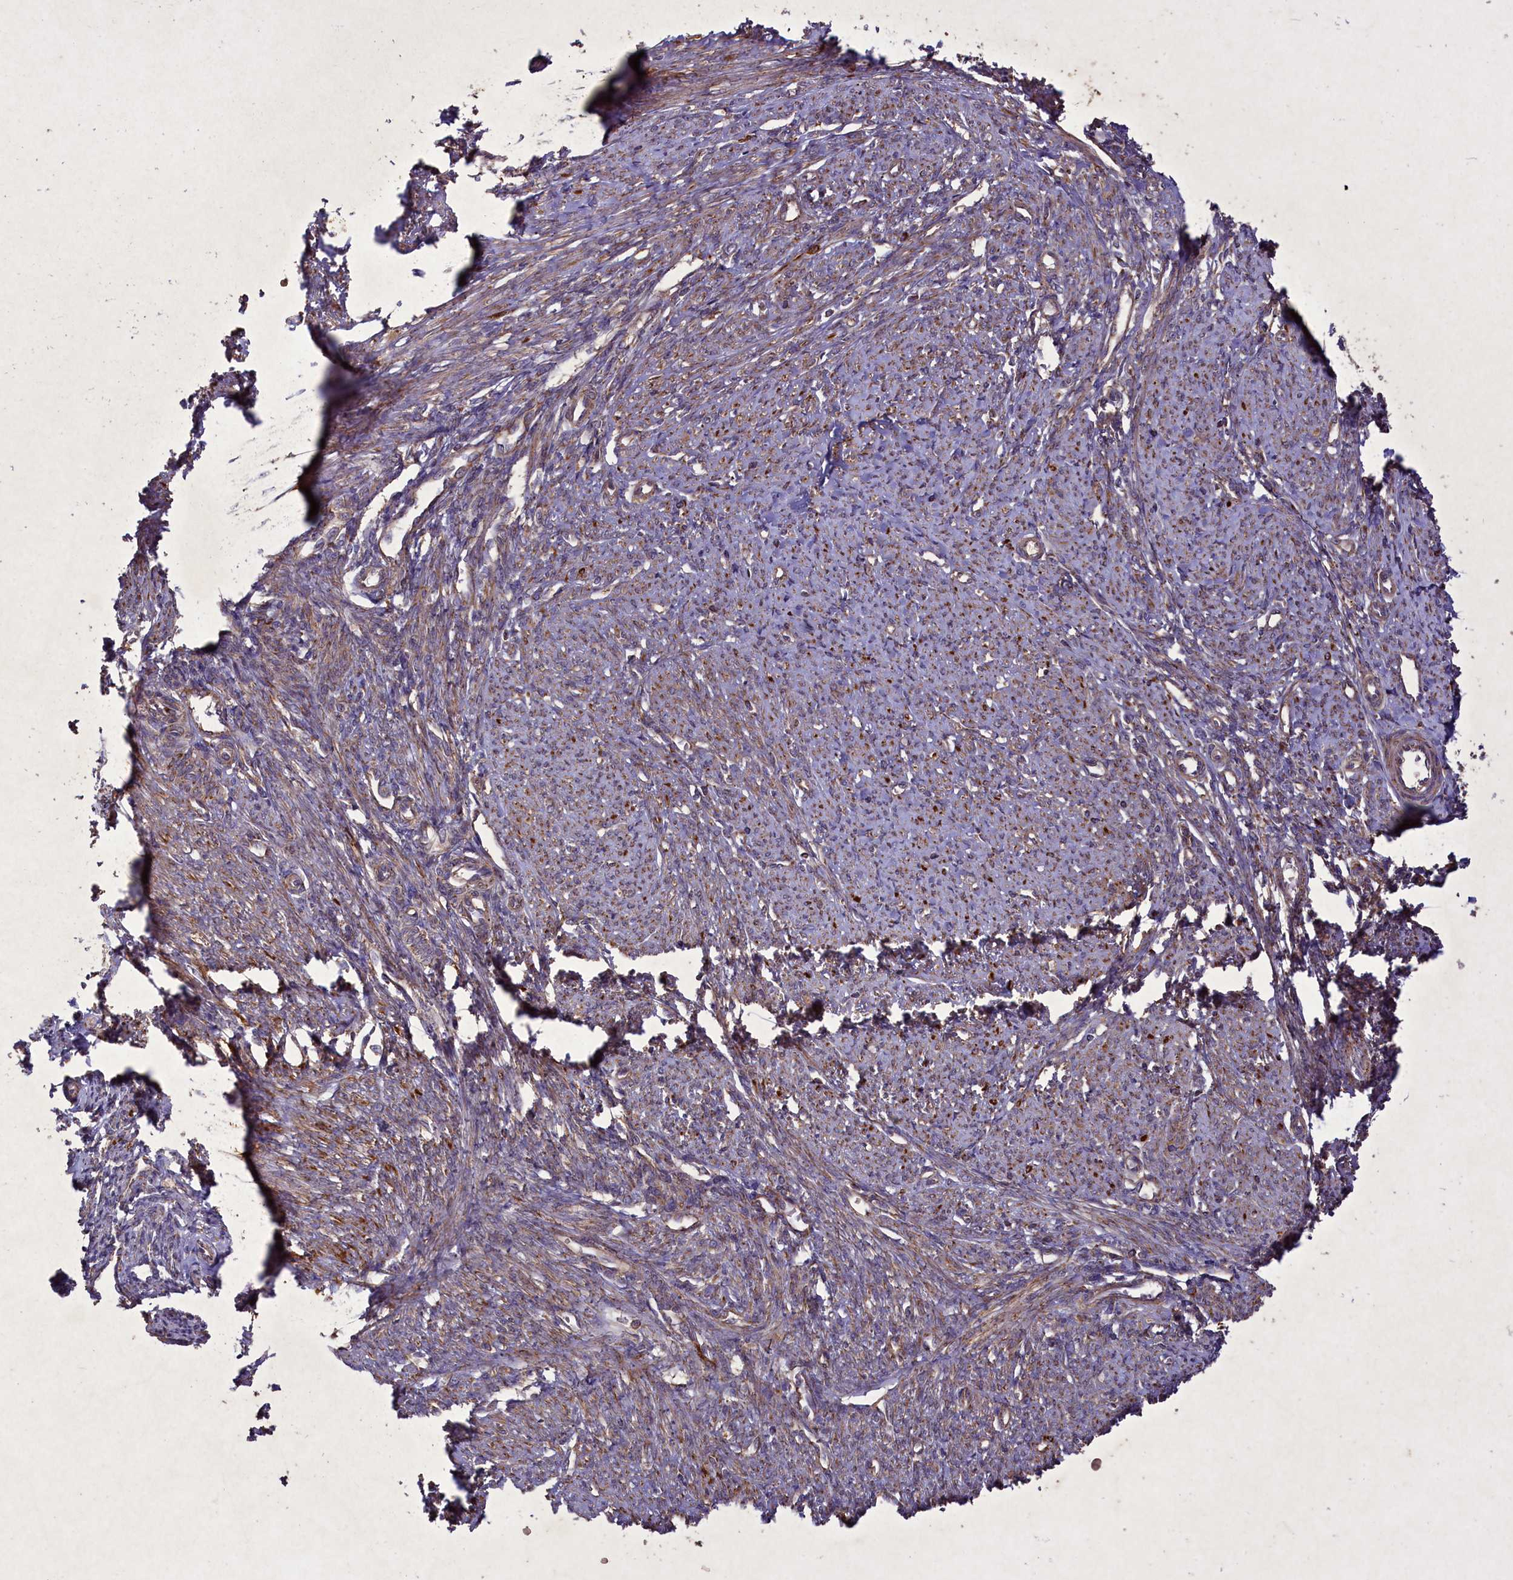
{"staining": {"intensity": "moderate", "quantity": "25%-75%", "location": "cytoplasmic/membranous"}, "tissue": "smooth muscle", "cell_type": "Smooth muscle cells", "image_type": "normal", "snomed": [{"axis": "morphology", "description": "Normal tissue, NOS"}, {"axis": "topography", "description": "Smooth muscle"}, {"axis": "topography", "description": "Uterus"}], "caption": "A micrograph of smooth muscle stained for a protein exhibits moderate cytoplasmic/membranous brown staining in smooth muscle cells. The staining was performed using DAB (3,3'-diaminobenzidine) to visualize the protein expression in brown, while the nuclei were stained in blue with hematoxylin (Magnification: 20x).", "gene": "CIAO2B", "patient": {"sex": "female", "age": 59}}